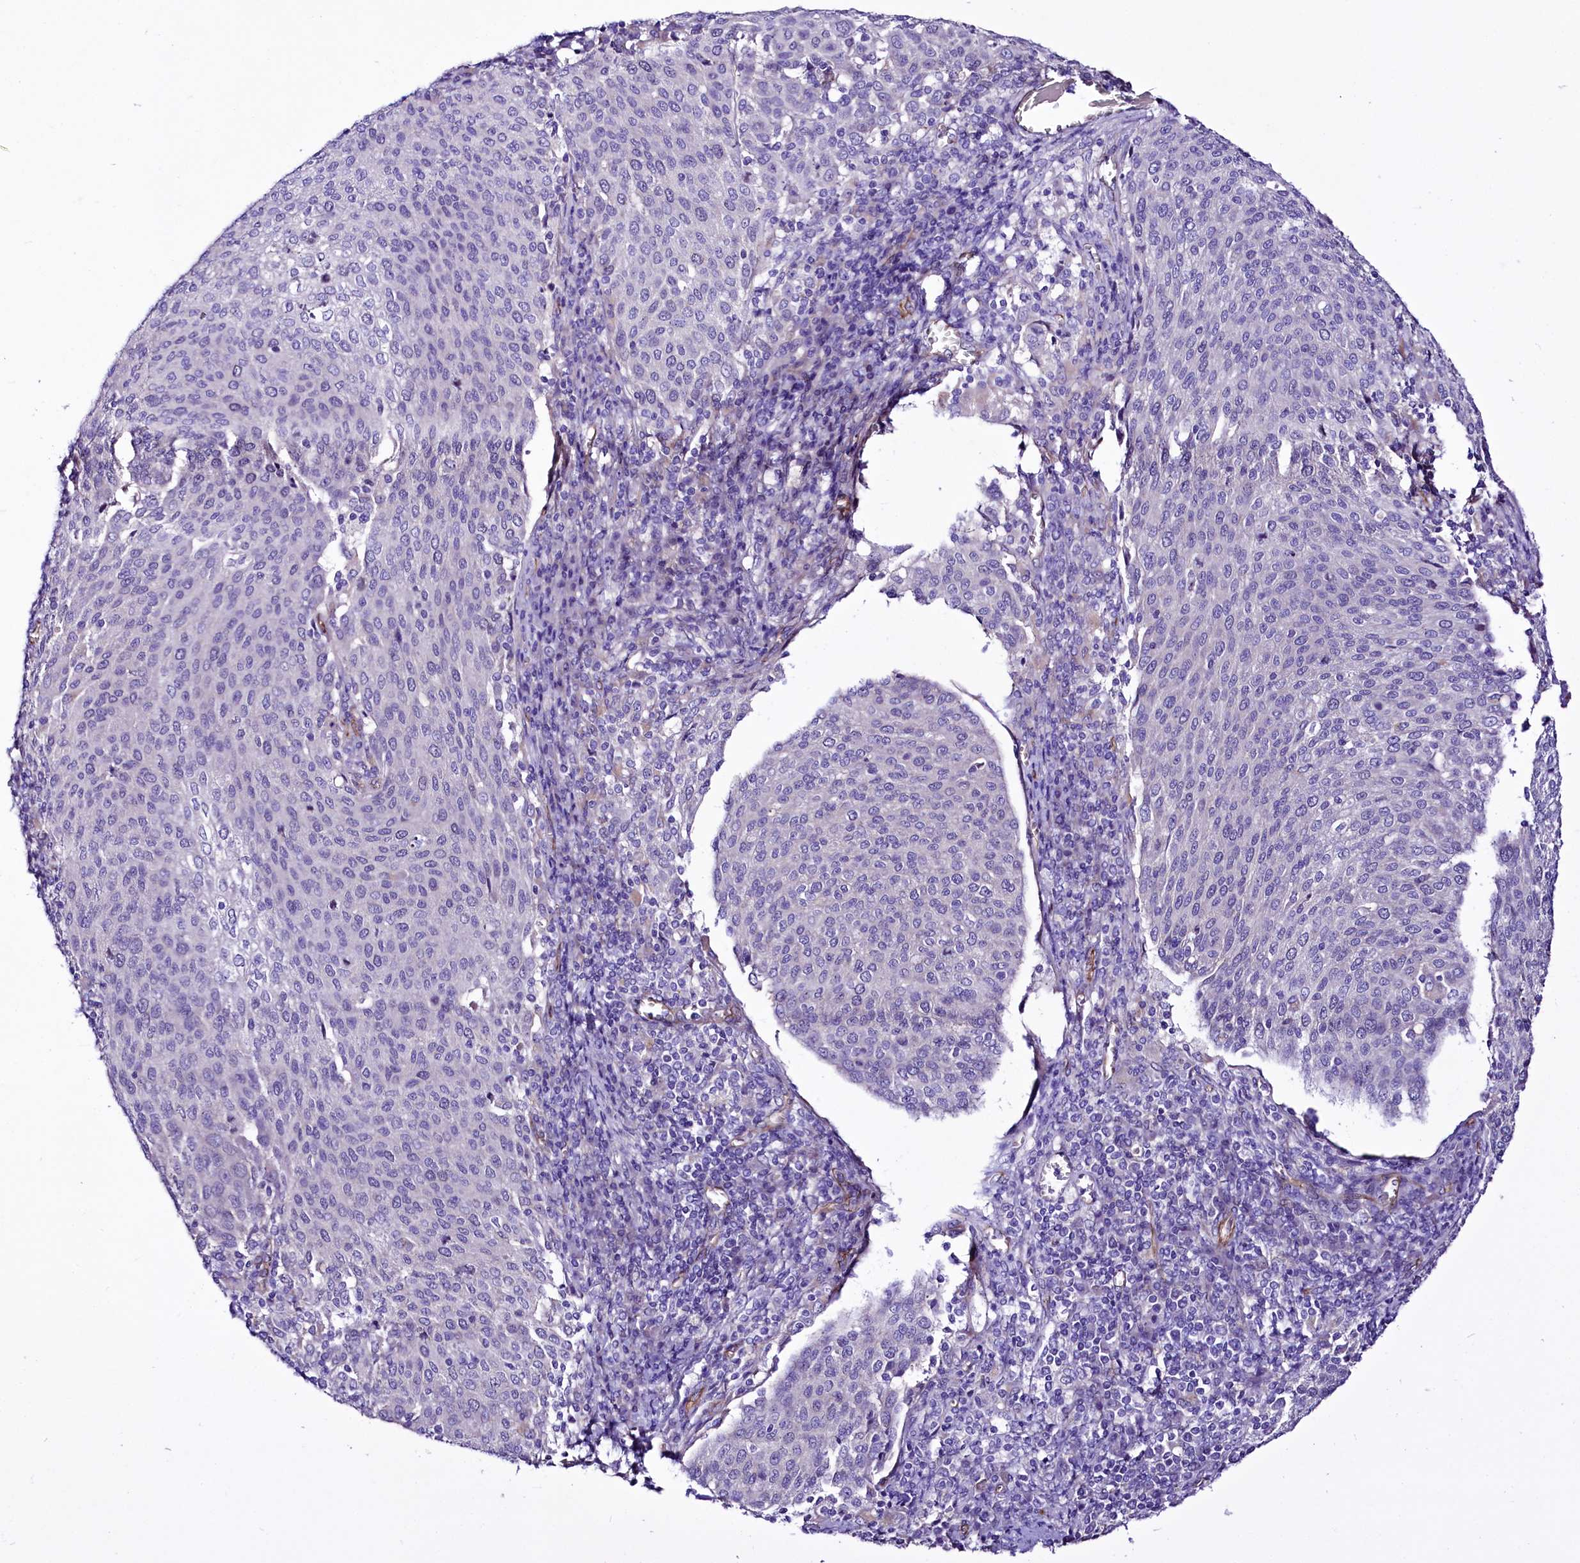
{"staining": {"intensity": "negative", "quantity": "none", "location": "none"}, "tissue": "cervical cancer", "cell_type": "Tumor cells", "image_type": "cancer", "snomed": [{"axis": "morphology", "description": "Squamous cell carcinoma, NOS"}, {"axis": "topography", "description": "Cervix"}], "caption": "DAB (3,3'-diaminobenzidine) immunohistochemical staining of human cervical cancer (squamous cell carcinoma) reveals no significant positivity in tumor cells.", "gene": "SLF1", "patient": {"sex": "female", "age": 46}}